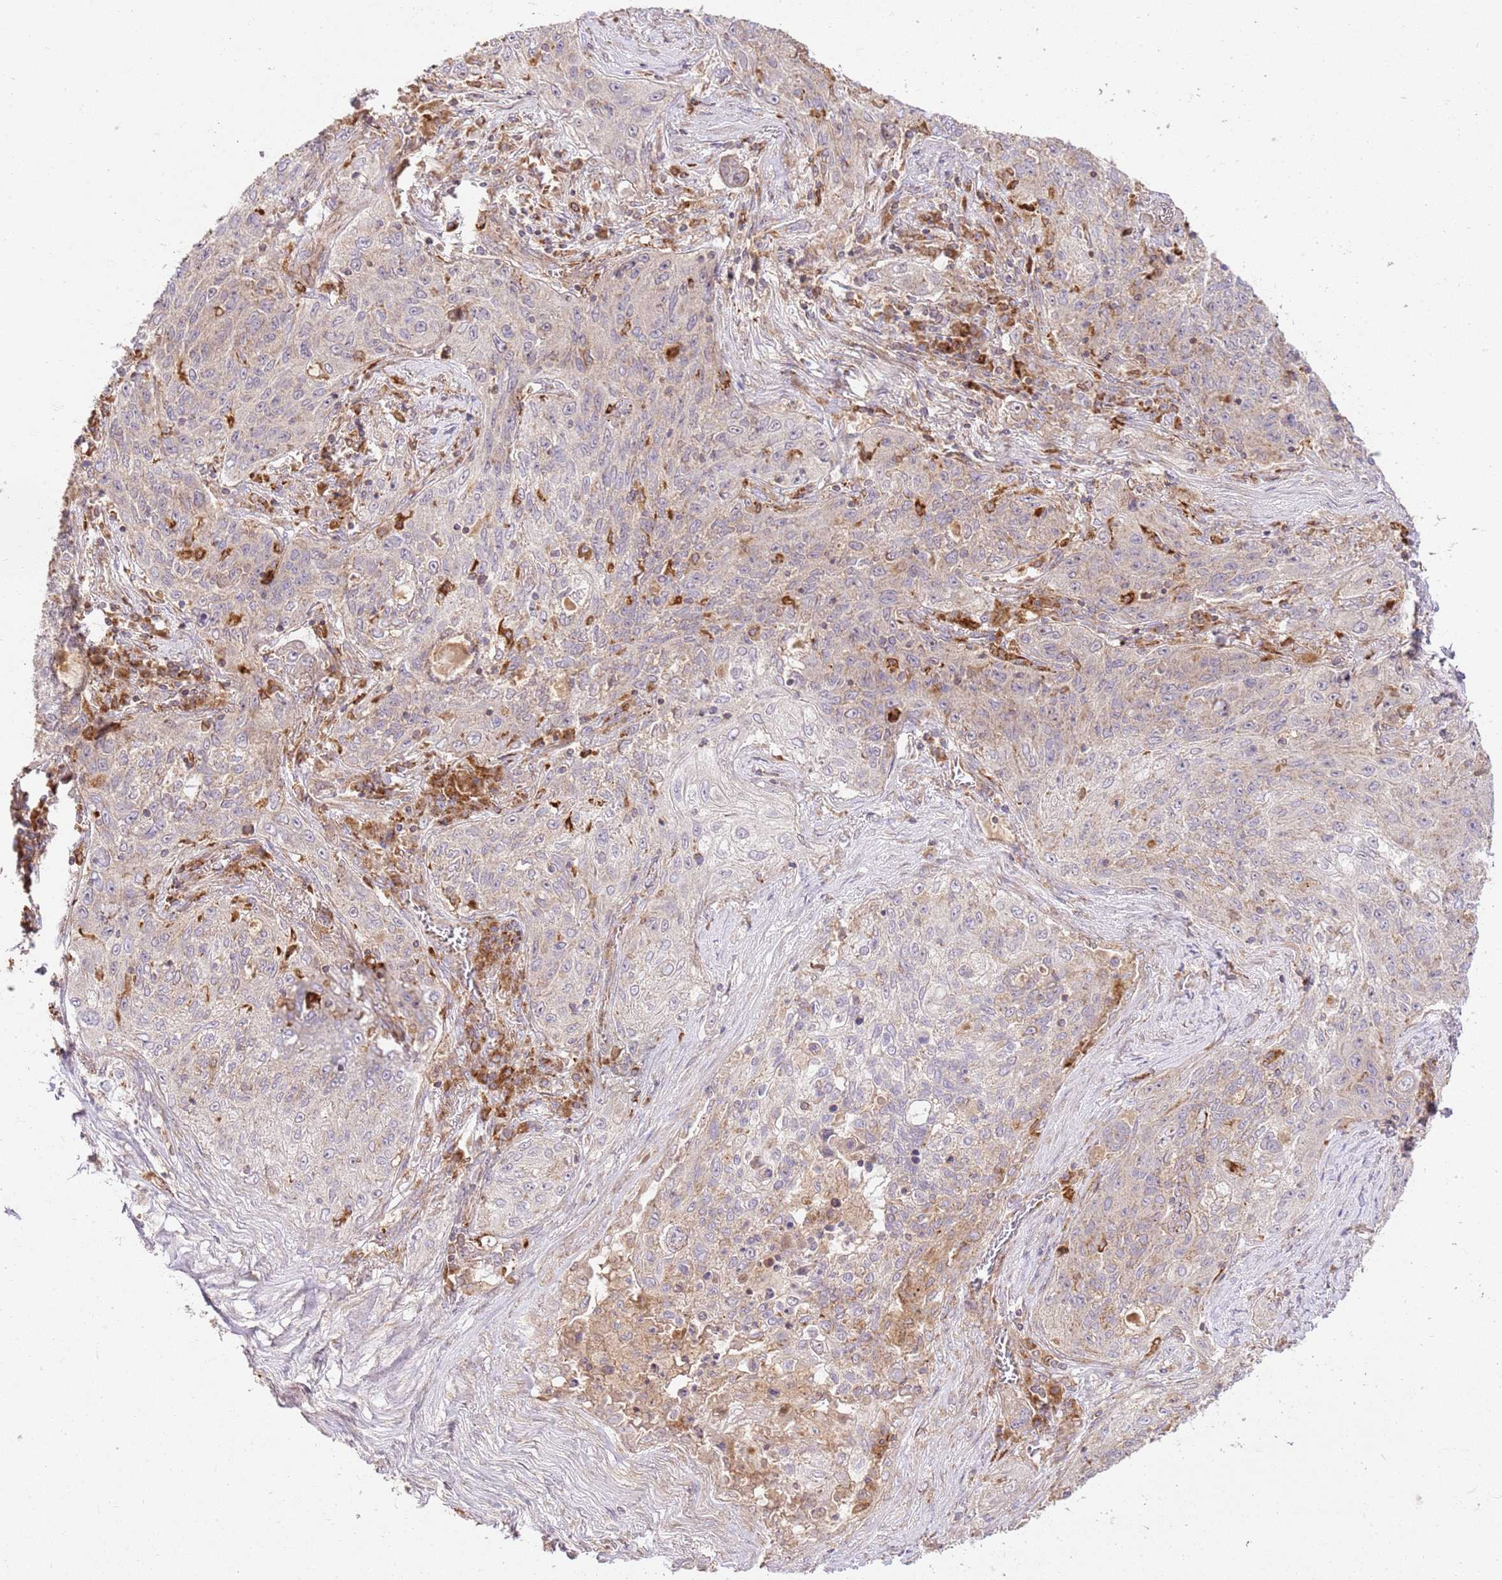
{"staining": {"intensity": "weak", "quantity": "<25%", "location": "cytoplasmic/membranous"}, "tissue": "lung cancer", "cell_type": "Tumor cells", "image_type": "cancer", "snomed": [{"axis": "morphology", "description": "Squamous cell carcinoma, NOS"}, {"axis": "topography", "description": "Lung"}], "caption": "Image shows no protein positivity in tumor cells of squamous cell carcinoma (lung) tissue.", "gene": "SPATA2L", "patient": {"sex": "female", "age": 69}}